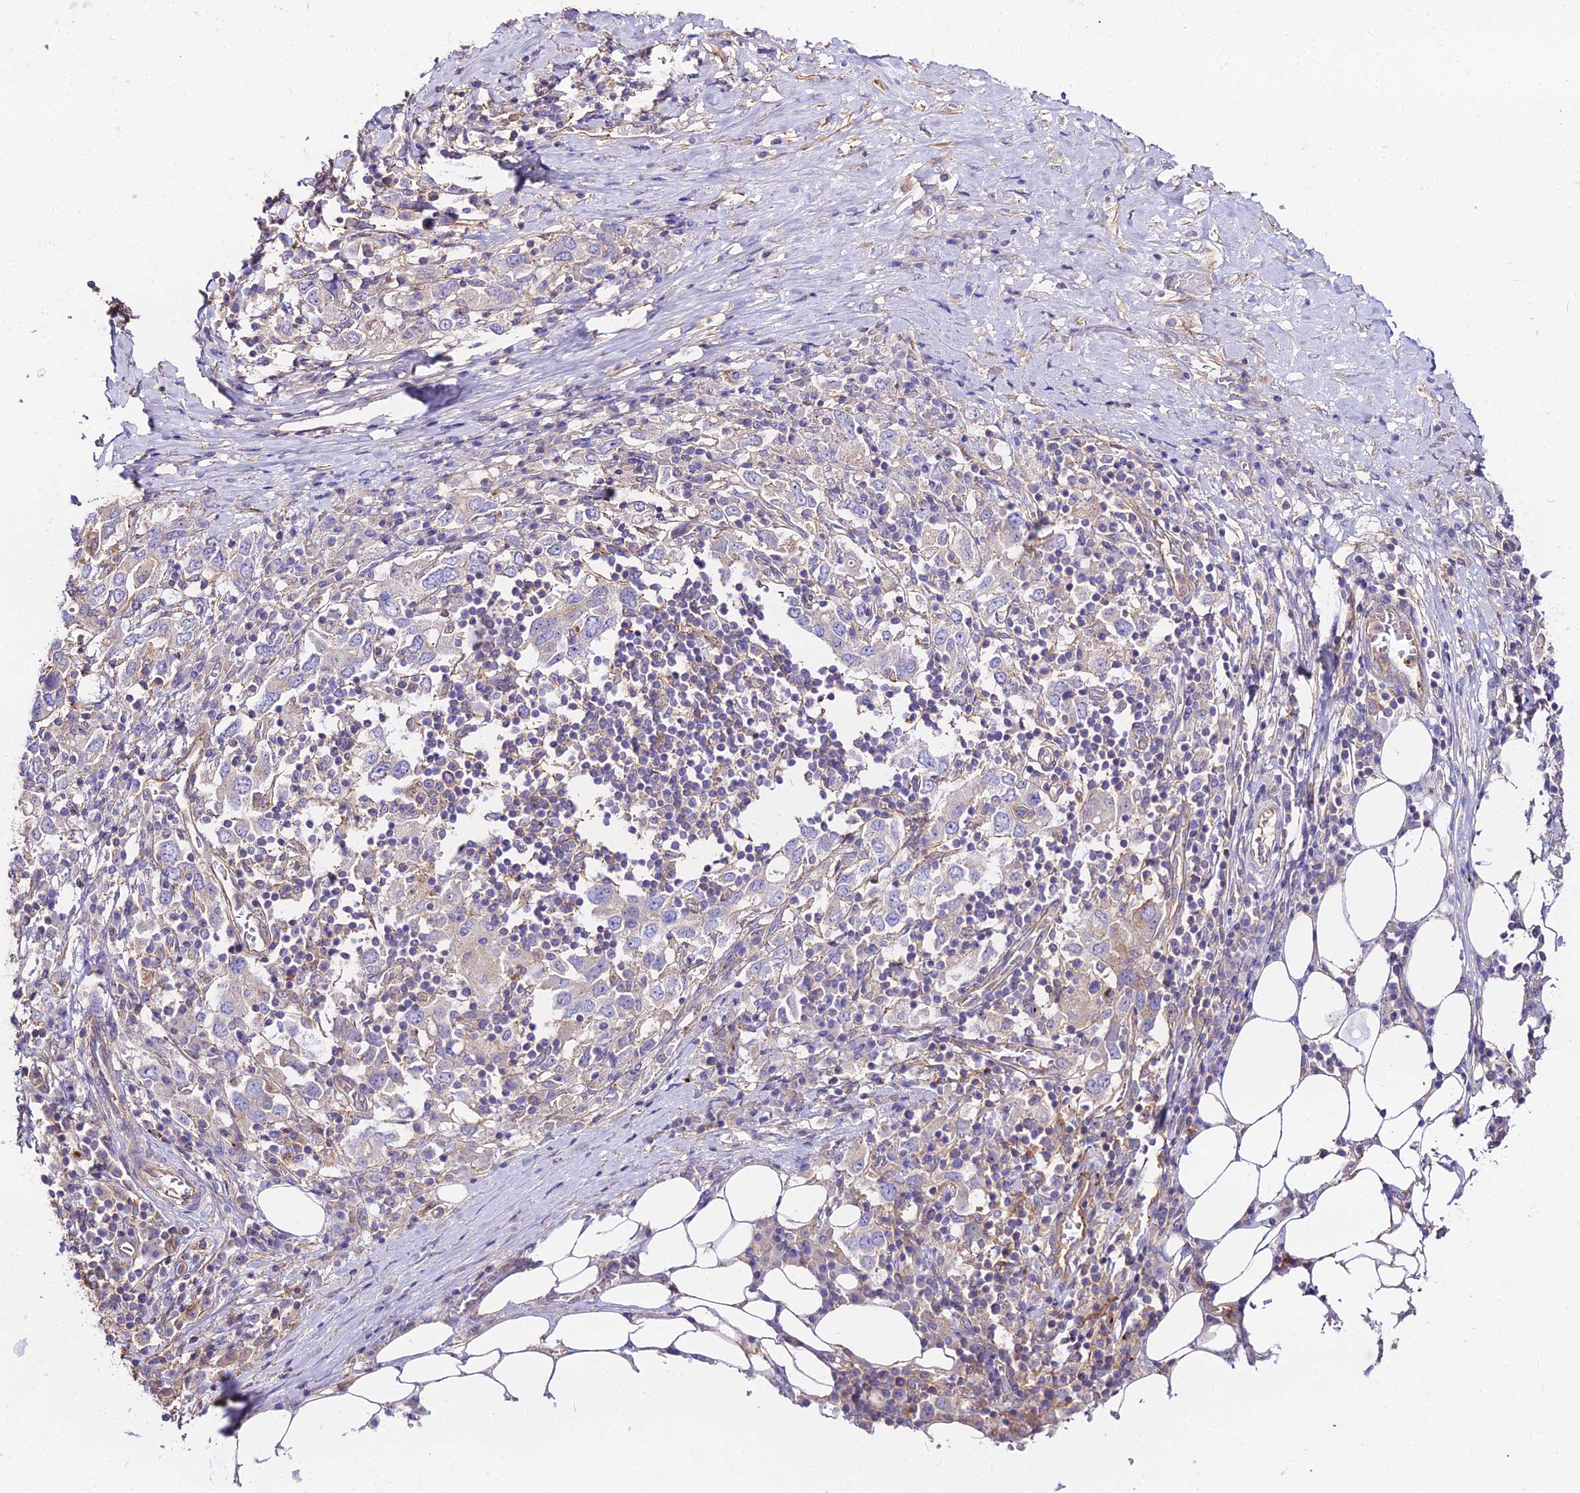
{"staining": {"intensity": "negative", "quantity": "none", "location": "none"}, "tissue": "stomach cancer", "cell_type": "Tumor cells", "image_type": "cancer", "snomed": [{"axis": "morphology", "description": "Adenocarcinoma, NOS"}, {"axis": "topography", "description": "Stomach, upper"}, {"axis": "topography", "description": "Stomach"}], "caption": "Immunohistochemistry of human stomach adenocarcinoma demonstrates no expression in tumor cells.", "gene": "GLYAT", "patient": {"sex": "male", "age": 62}}